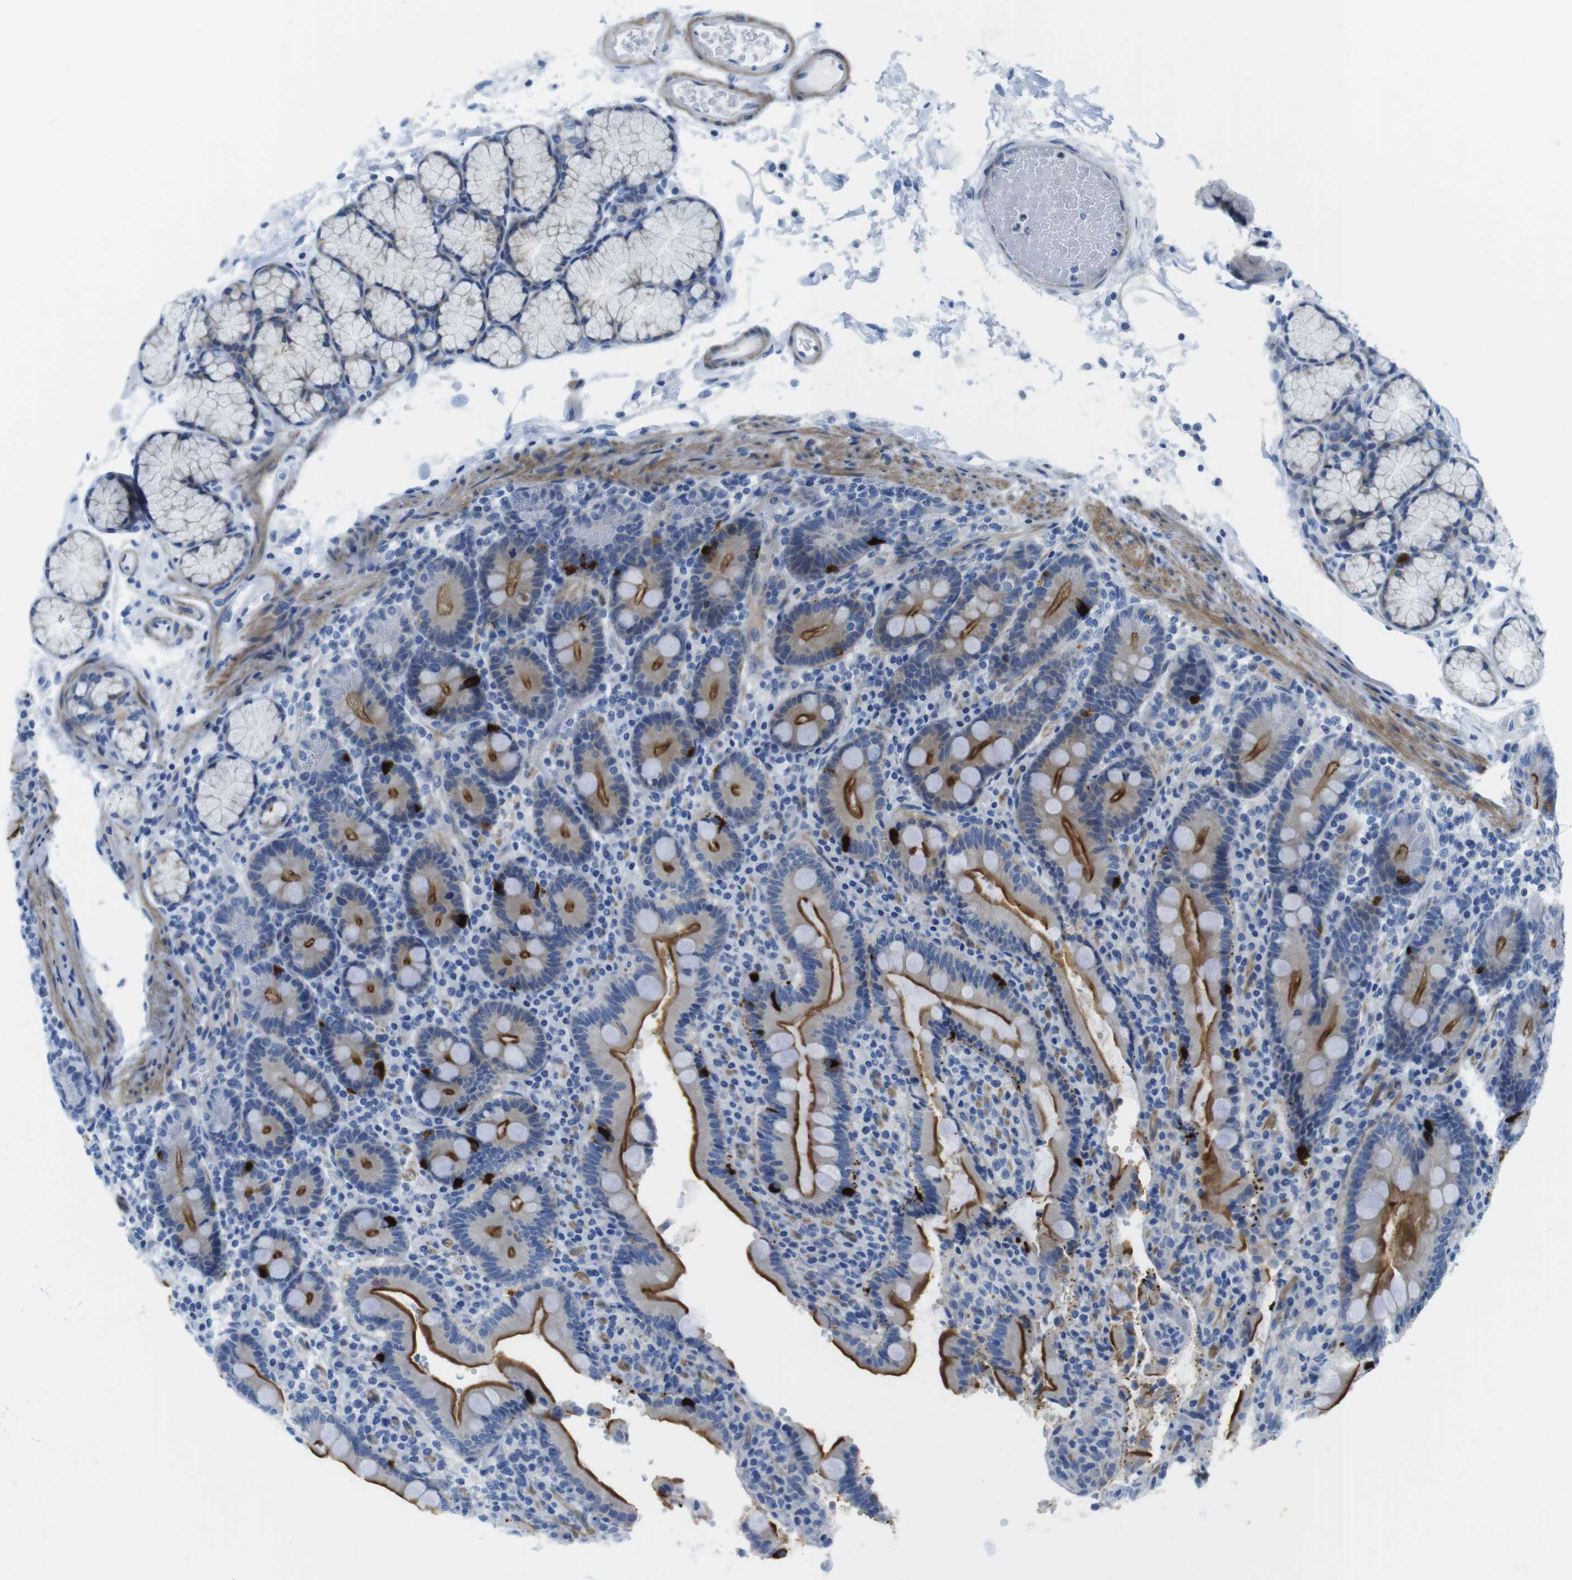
{"staining": {"intensity": "moderate", "quantity": ">75%", "location": "cytoplasmic/membranous"}, "tissue": "duodenum", "cell_type": "Glandular cells", "image_type": "normal", "snomed": [{"axis": "morphology", "description": "Normal tissue, NOS"}, {"axis": "topography", "description": "Small intestine, NOS"}], "caption": "Normal duodenum shows moderate cytoplasmic/membranous staining in about >75% of glandular cells.", "gene": "ASIC5", "patient": {"sex": "female", "age": 71}}